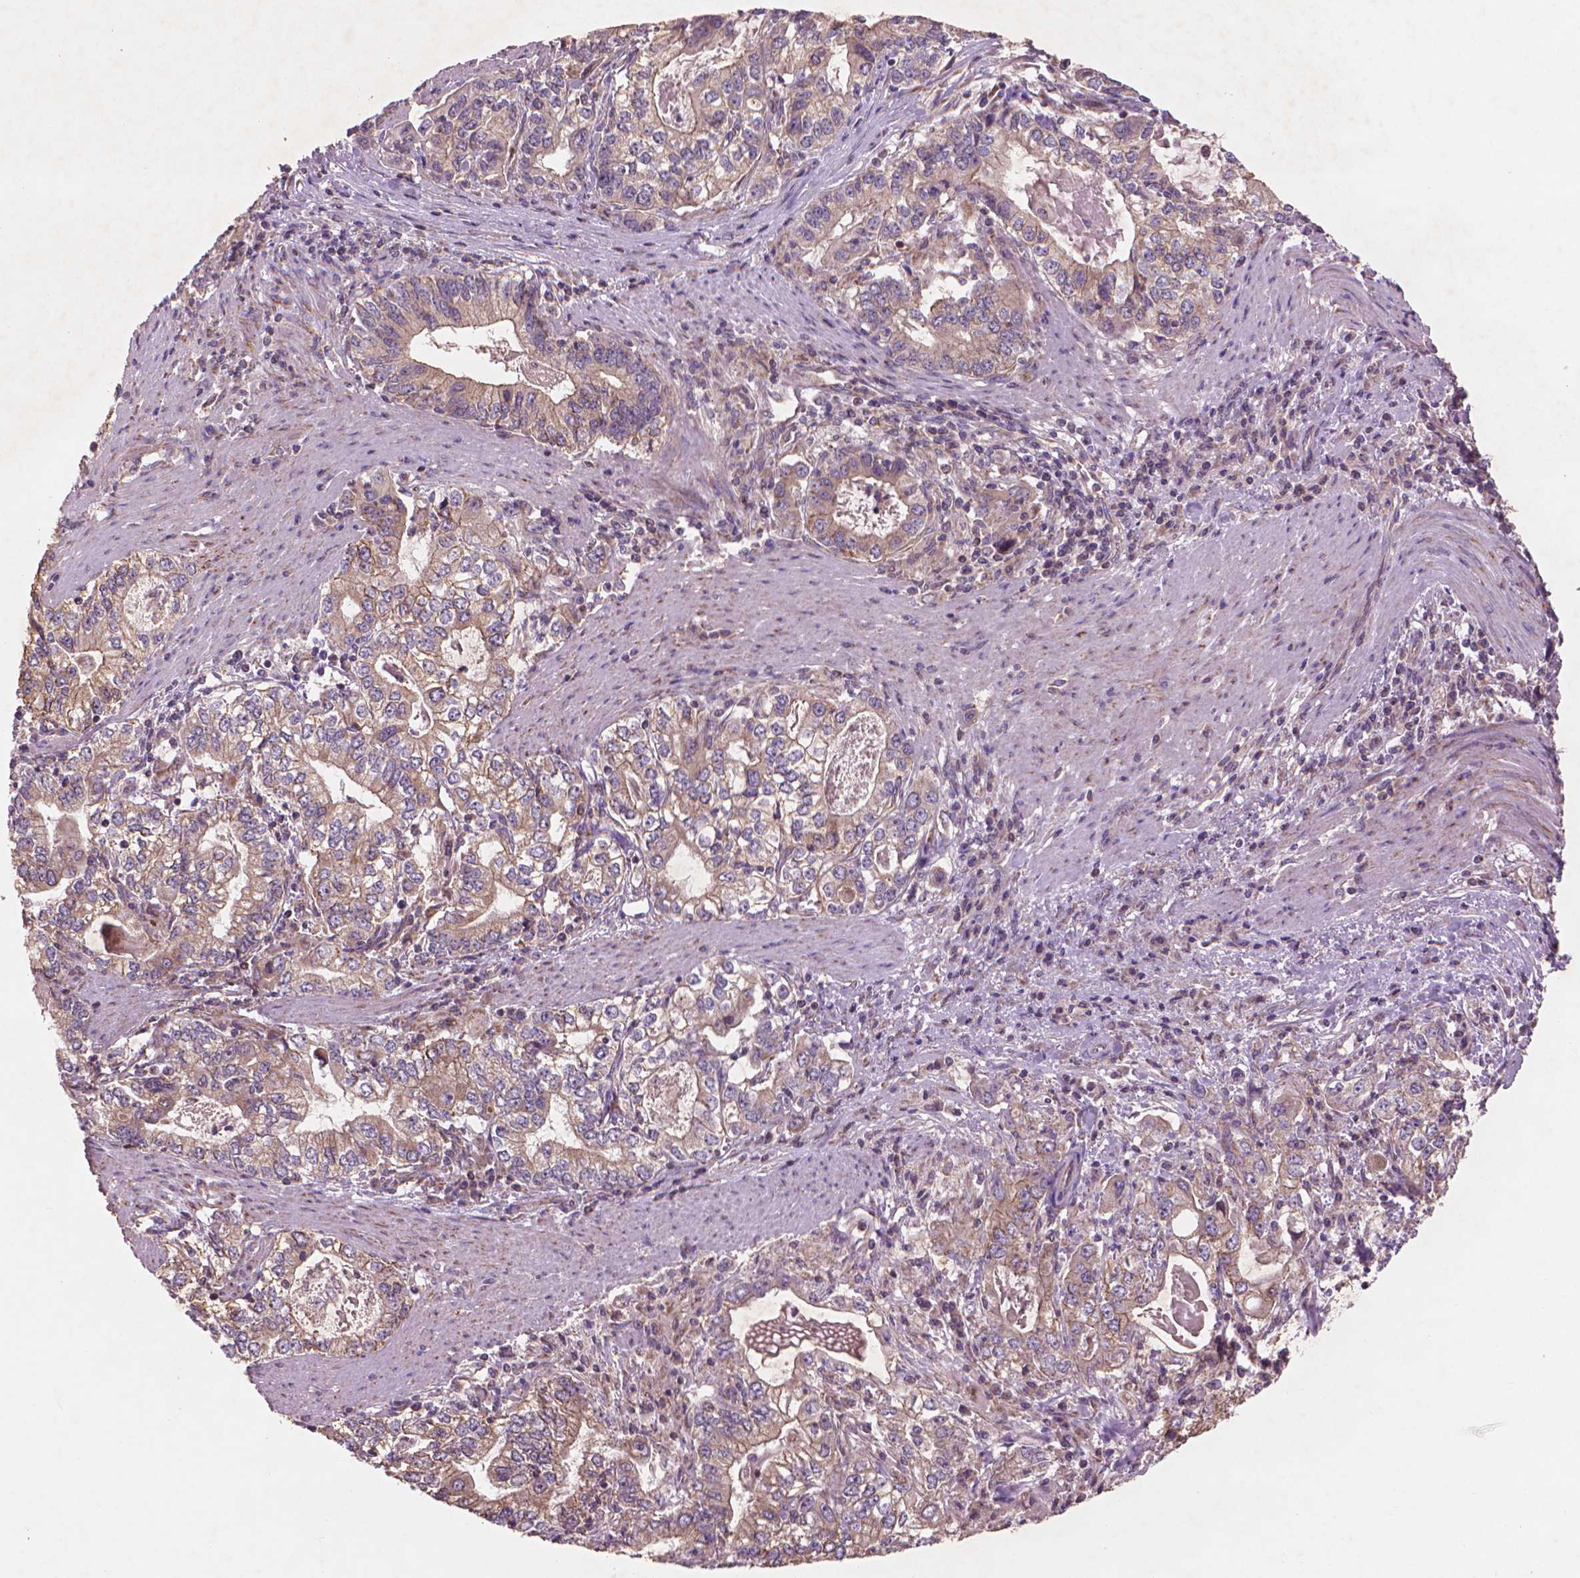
{"staining": {"intensity": "weak", "quantity": ">75%", "location": "cytoplasmic/membranous"}, "tissue": "stomach cancer", "cell_type": "Tumor cells", "image_type": "cancer", "snomed": [{"axis": "morphology", "description": "Adenocarcinoma, NOS"}, {"axis": "topography", "description": "Stomach, lower"}], "caption": "Immunohistochemistry (IHC) photomicrograph of neoplastic tissue: adenocarcinoma (stomach) stained using immunohistochemistry shows low levels of weak protein expression localized specifically in the cytoplasmic/membranous of tumor cells, appearing as a cytoplasmic/membranous brown color.", "gene": "NLRX1", "patient": {"sex": "female", "age": 72}}